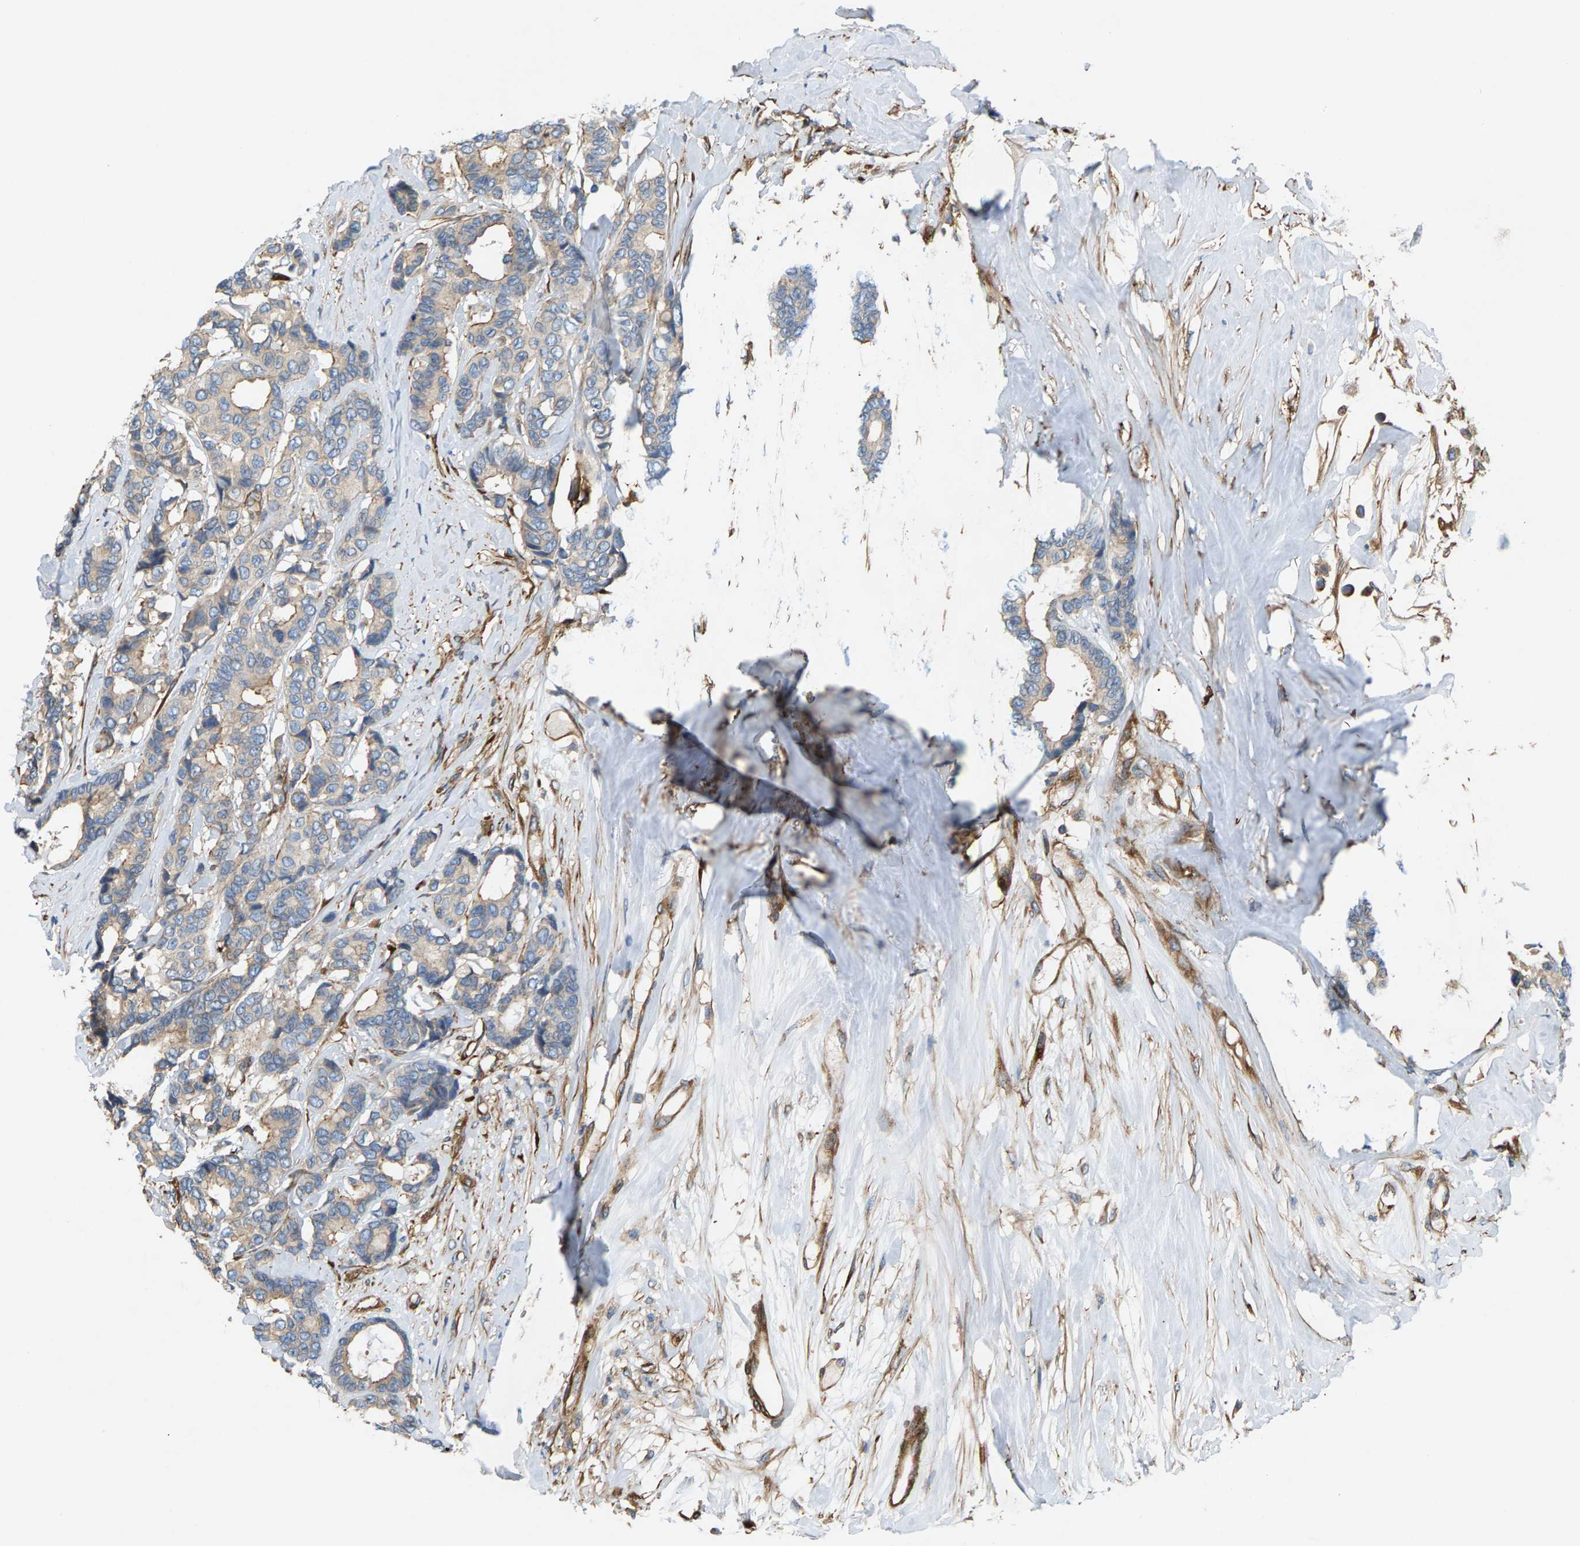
{"staining": {"intensity": "weak", "quantity": "<25%", "location": "cytoplasmic/membranous"}, "tissue": "breast cancer", "cell_type": "Tumor cells", "image_type": "cancer", "snomed": [{"axis": "morphology", "description": "Duct carcinoma"}, {"axis": "topography", "description": "Breast"}], "caption": "Breast cancer stained for a protein using immunohistochemistry (IHC) demonstrates no expression tumor cells.", "gene": "PDCL", "patient": {"sex": "female", "age": 87}}